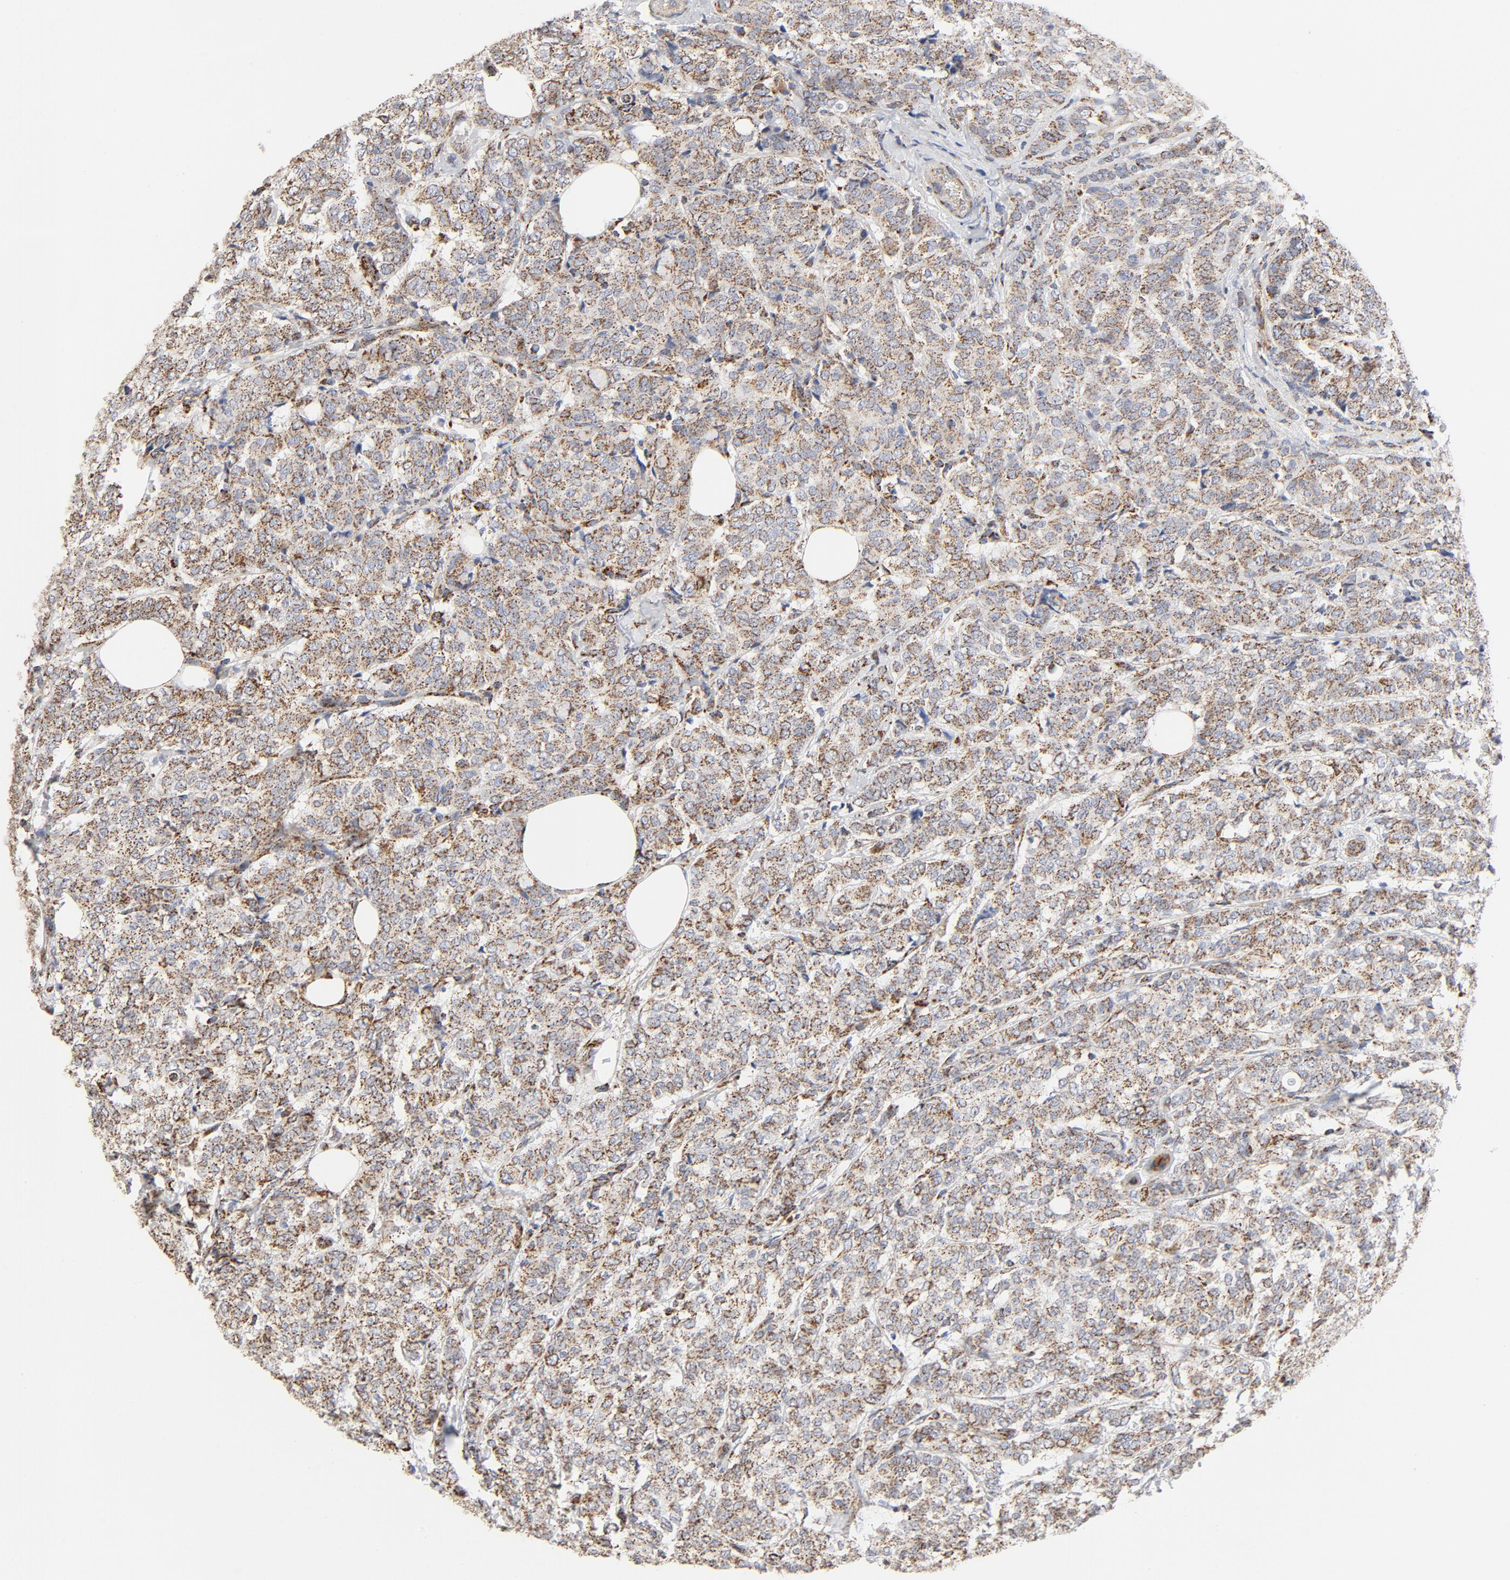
{"staining": {"intensity": "moderate", "quantity": ">75%", "location": "cytoplasmic/membranous"}, "tissue": "breast cancer", "cell_type": "Tumor cells", "image_type": "cancer", "snomed": [{"axis": "morphology", "description": "Lobular carcinoma"}, {"axis": "topography", "description": "Breast"}], "caption": "Immunohistochemistry histopathology image of neoplastic tissue: lobular carcinoma (breast) stained using immunohistochemistry demonstrates medium levels of moderate protein expression localized specifically in the cytoplasmic/membranous of tumor cells, appearing as a cytoplasmic/membranous brown color.", "gene": "PCNX4", "patient": {"sex": "female", "age": 60}}